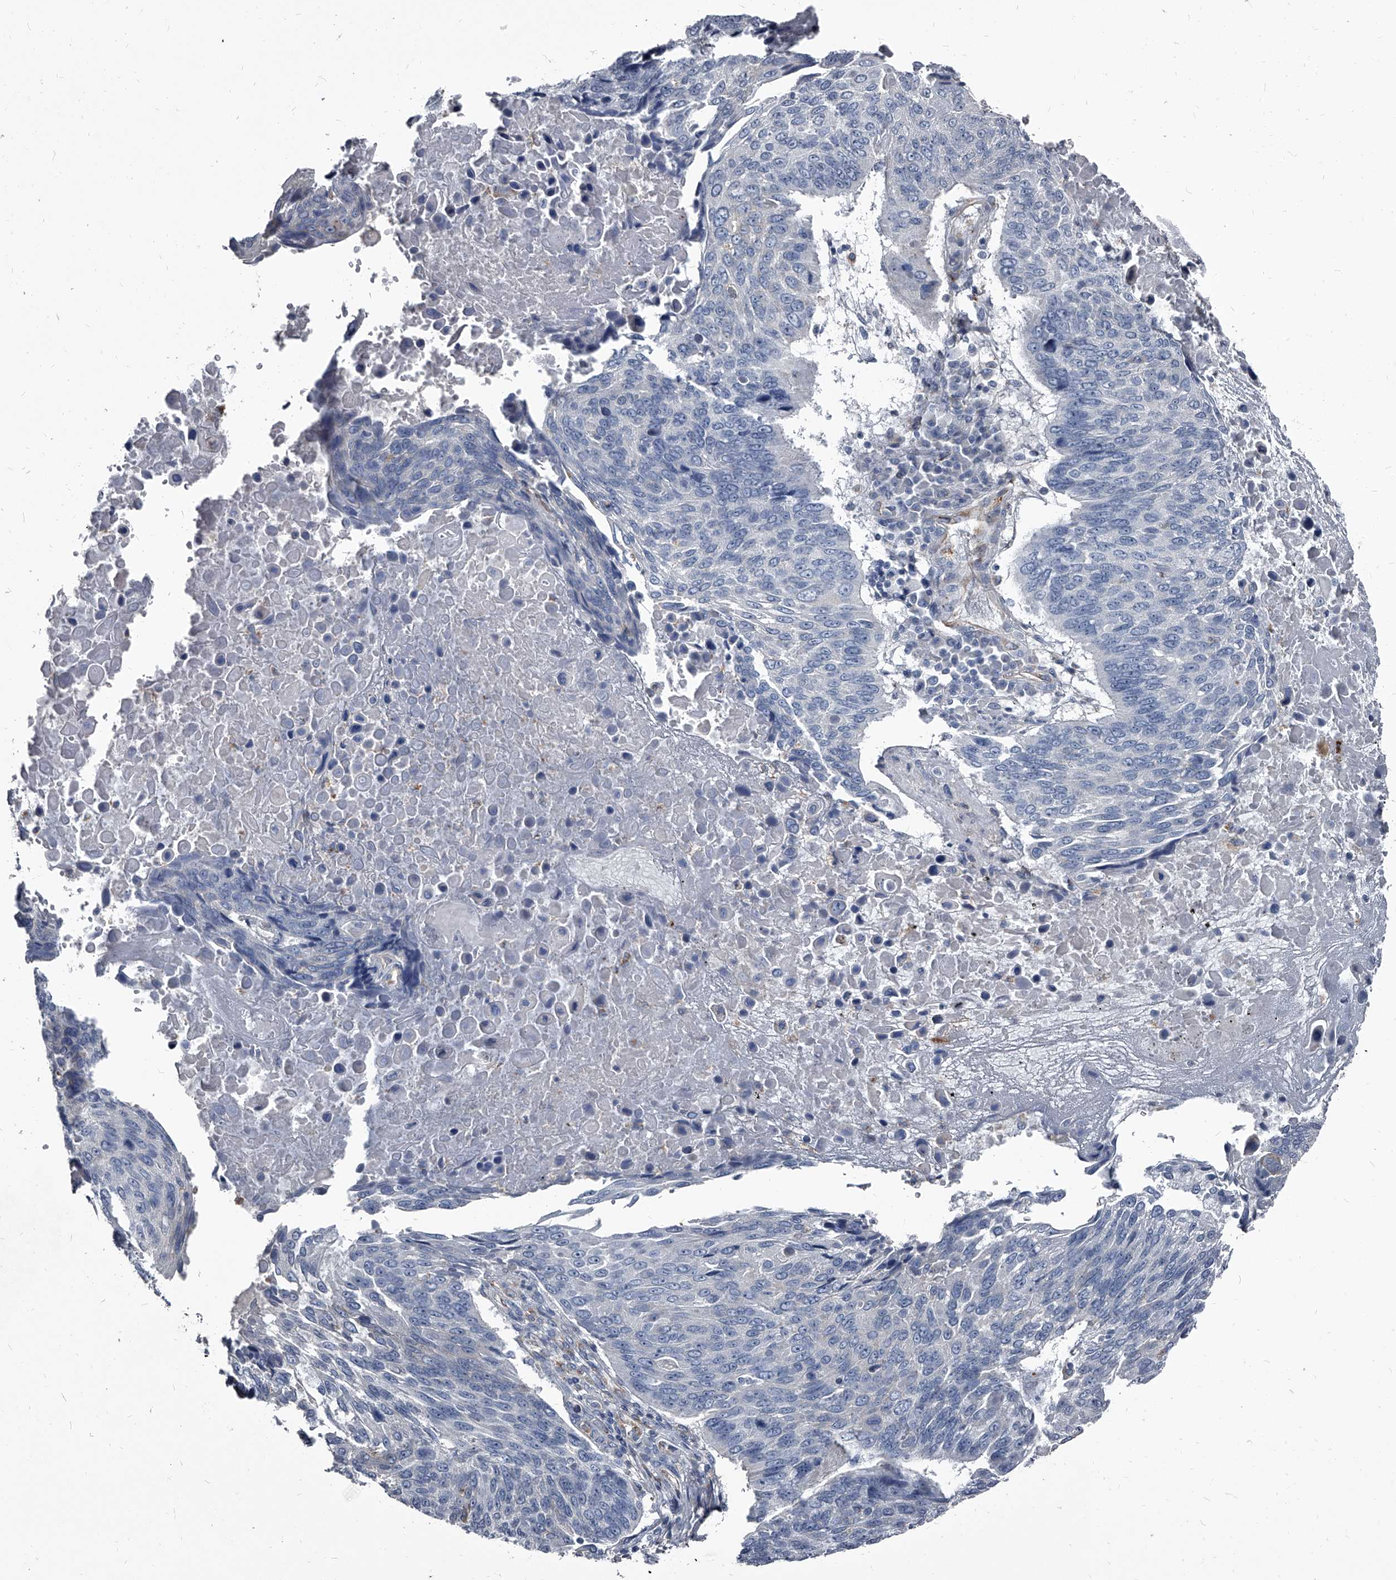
{"staining": {"intensity": "negative", "quantity": "none", "location": "none"}, "tissue": "lung cancer", "cell_type": "Tumor cells", "image_type": "cancer", "snomed": [{"axis": "morphology", "description": "Squamous cell carcinoma, NOS"}, {"axis": "topography", "description": "Lung"}], "caption": "Histopathology image shows no protein positivity in tumor cells of squamous cell carcinoma (lung) tissue.", "gene": "PGLYRP3", "patient": {"sex": "male", "age": 66}}